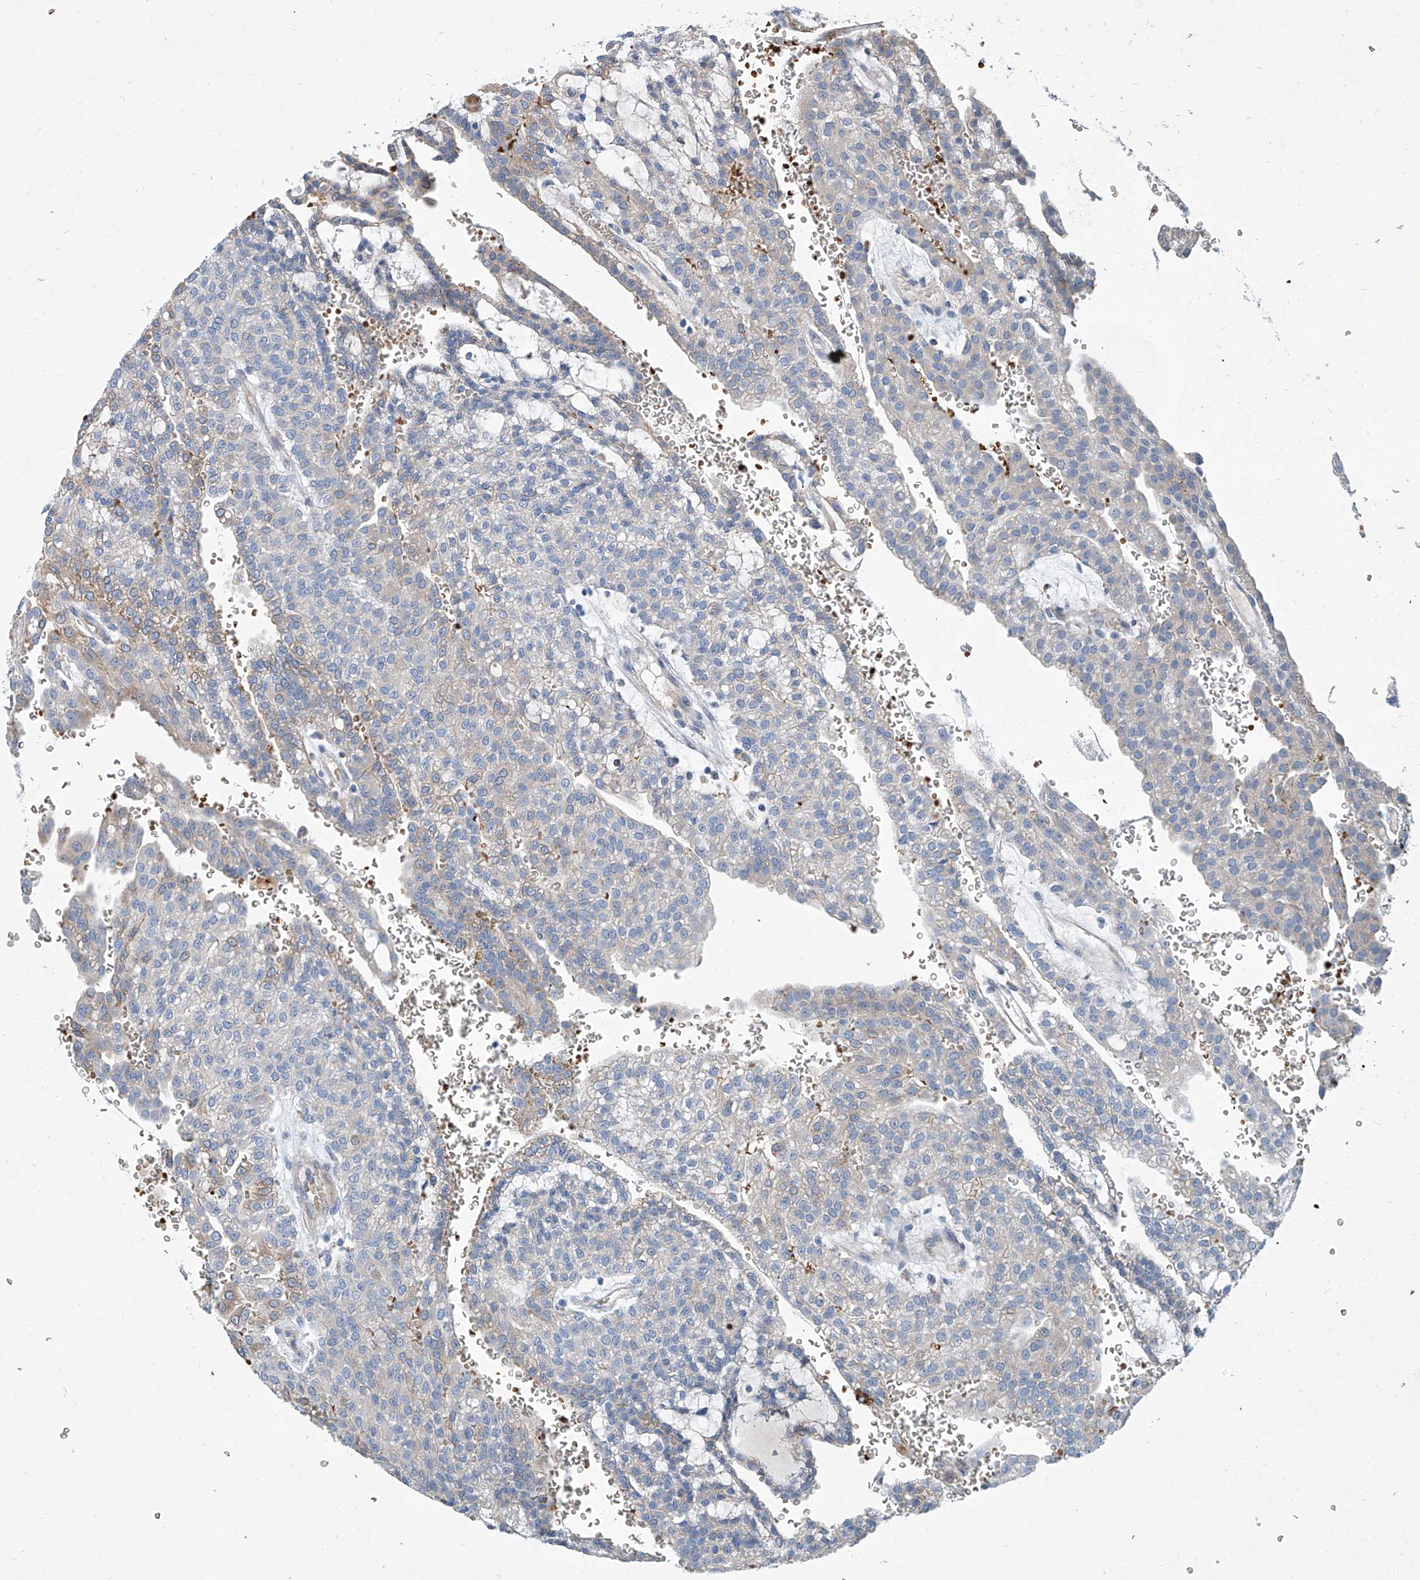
{"staining": {"intensity": "negative", "quantity": "none", "location": "none"}, "tissue": "renal cancer", "cell_type": "Tumor cells", "image_type": "cancer", "snomed": [{"axis": "morphology", "description": "Adenocarcinoma, NOS"}, {"axis": "topography", "description": "Kidney"}], "caption": "This is an IHC histopathology image of human renal adenocarcinoma. There is no expression in tumor cells.", "gene": "FPR2", "patient": {"sex": "male", "age": 63}}